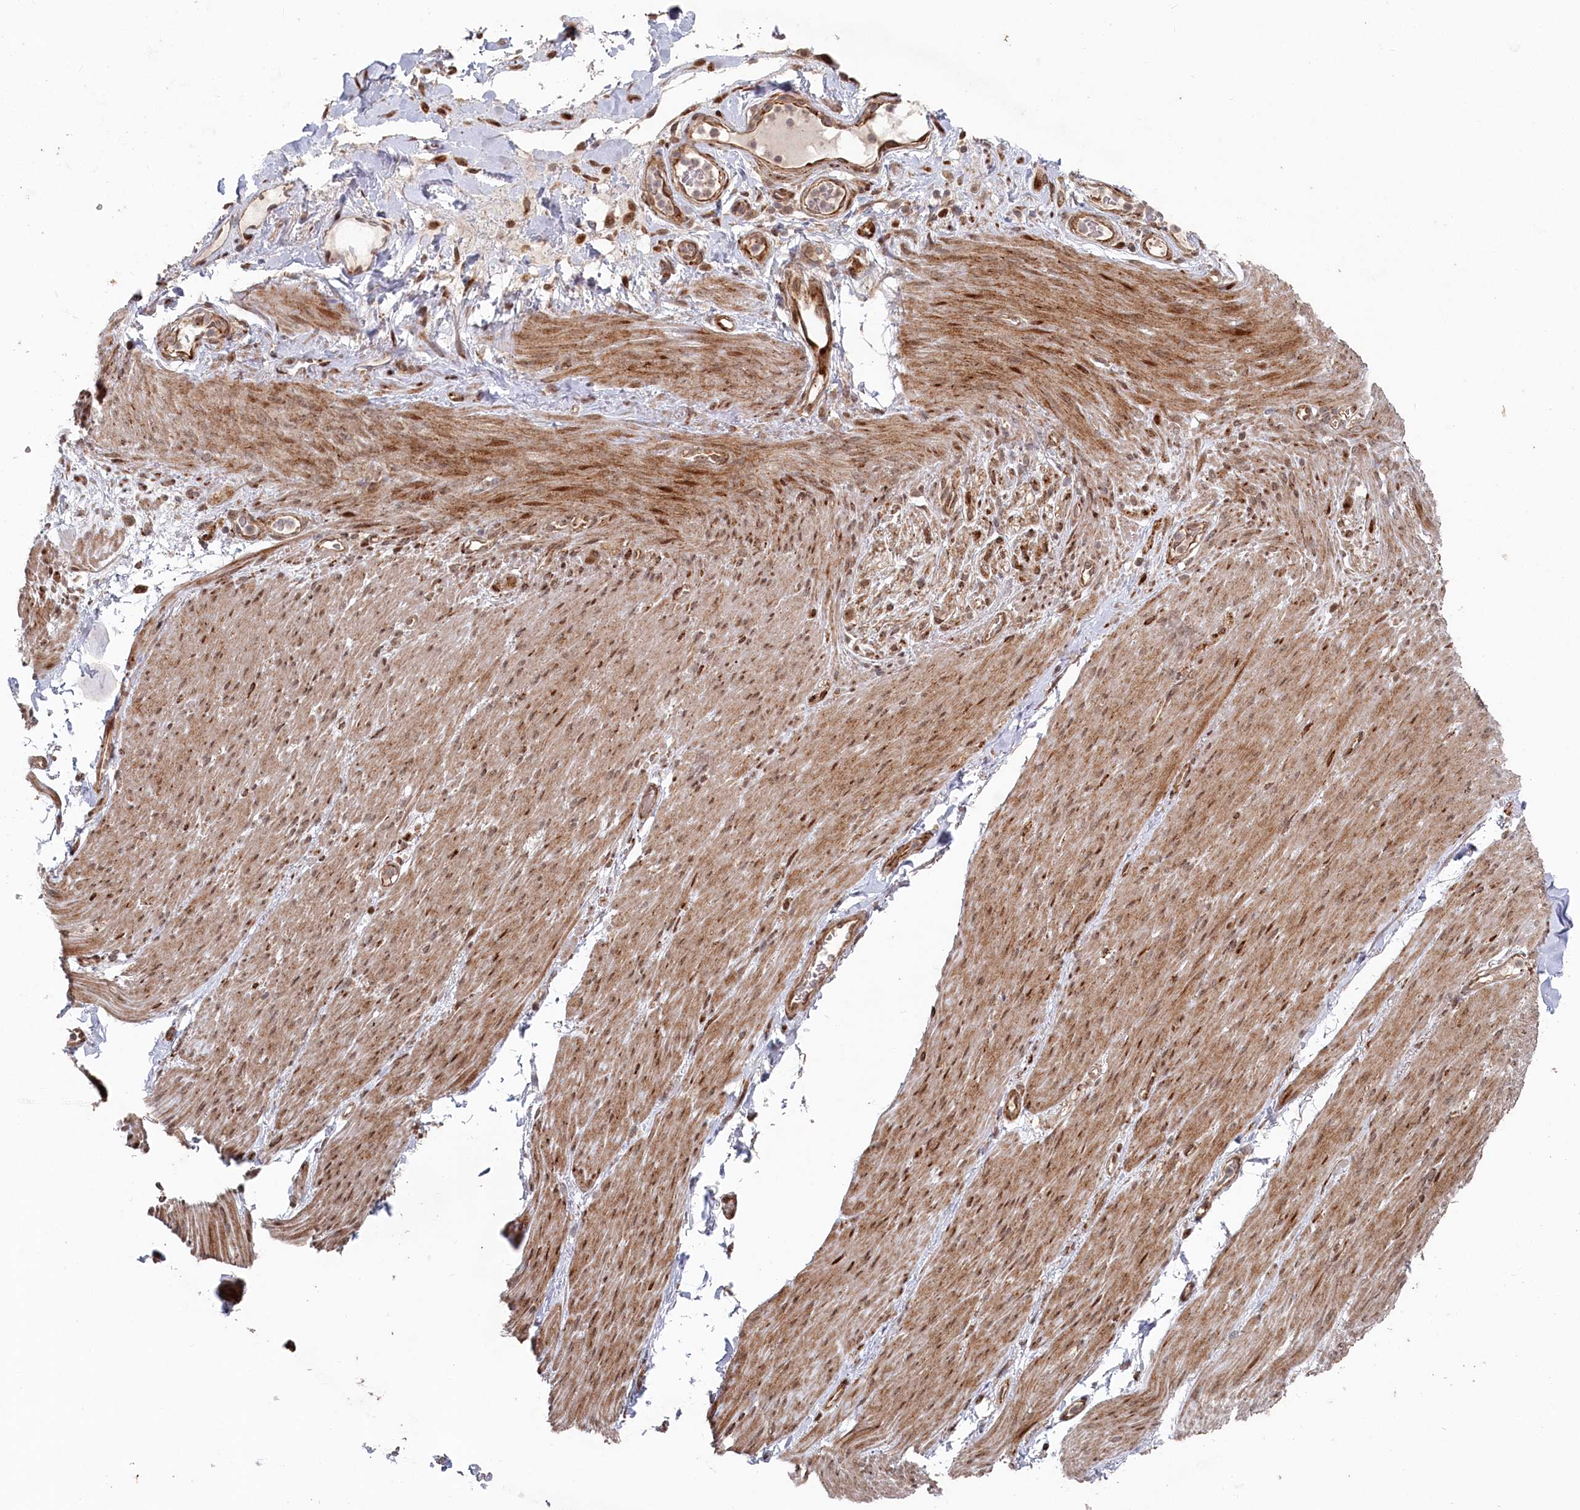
{"staining": {"intensity": "strong", "quantity": "25%-75%", "location": "cytoplasmic/membranous,nuclear"}, "tissue": "adipose tissue", "cell_type": "Adipocytes", "image_type": "normal", "snomed": [{"axis": "morphology", "description": "Normal tissue, NOS"}, {"axis": "topography", "description": "Colon"}, {"axis": "topography", "description": "Peripheral nerve tissue"}], "caption": "Adipose tissue stained with DAB IHC reveals high levels of strong cytoplasmic/membranous,nuclear expression in approximately 25%-75% of adipocytes. (Stains: DAB (3,3'-diaminobenzidine) in brown, nuclei in blue, Microscopy: brightfield microscopy at high magnification).", "gene": "POLR3A", "patient": {"sex": "female", "age": 61}}